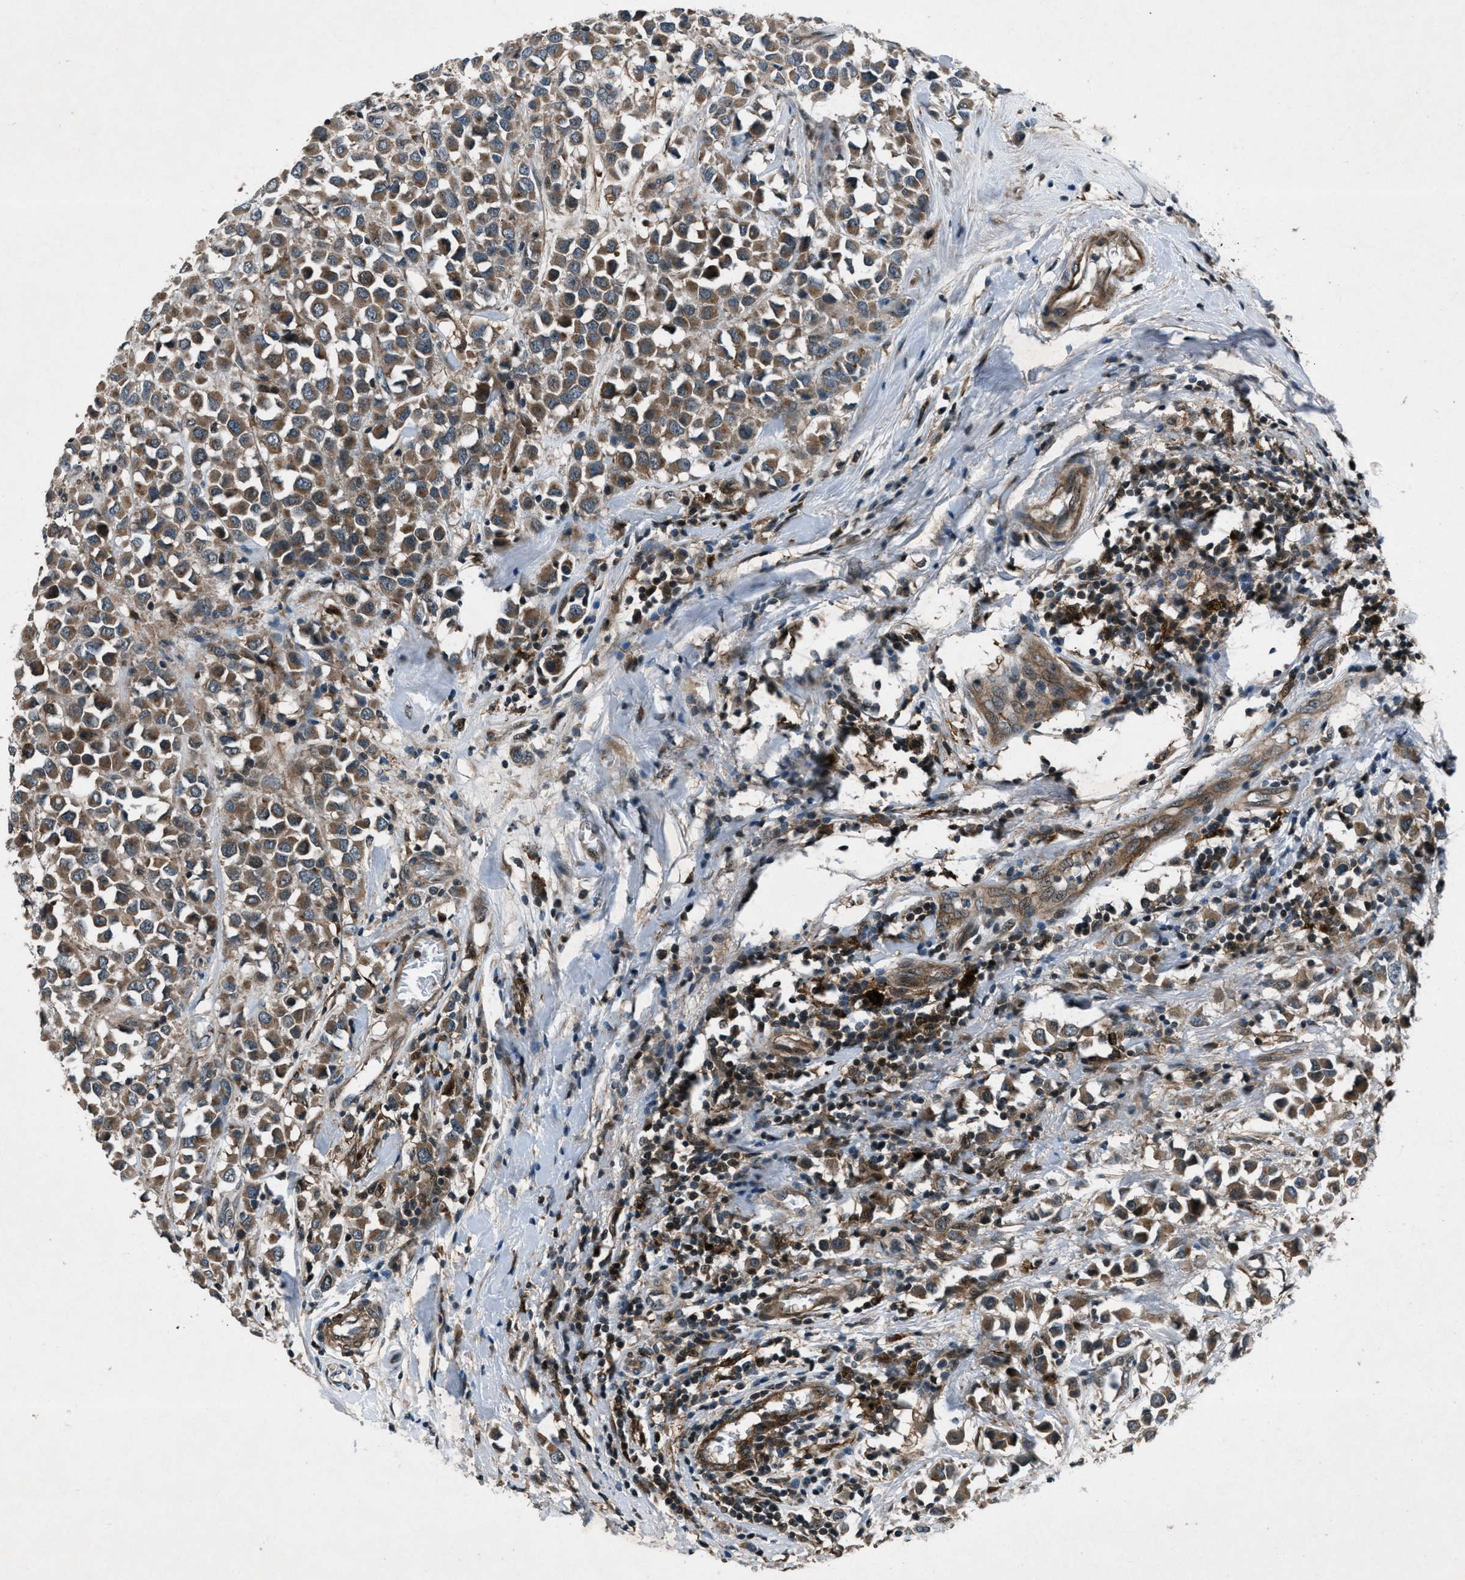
{"staining": {"intensity": "moderate", "quantity": ">75%", "location": "cytoplasmic/membranous"}, "tissue": "breast cancer", "cell_type": "Tumor cells", "image_type": "cancer", "snomed": [{"axis": "morphology", "description": "Duct carcinoma"}, {"axis": "topography", "description": "Breast"}], "caption": "Immunohistochemistry (DAB (3,3'-diaminobenzidine)) staining of human breast cancer displays moderate cytoplasmic/membranous protein positivity in about >75% of tumor cells.", "gene": "EPSTI1", "patient": {"sex": "female", "age": 61}}